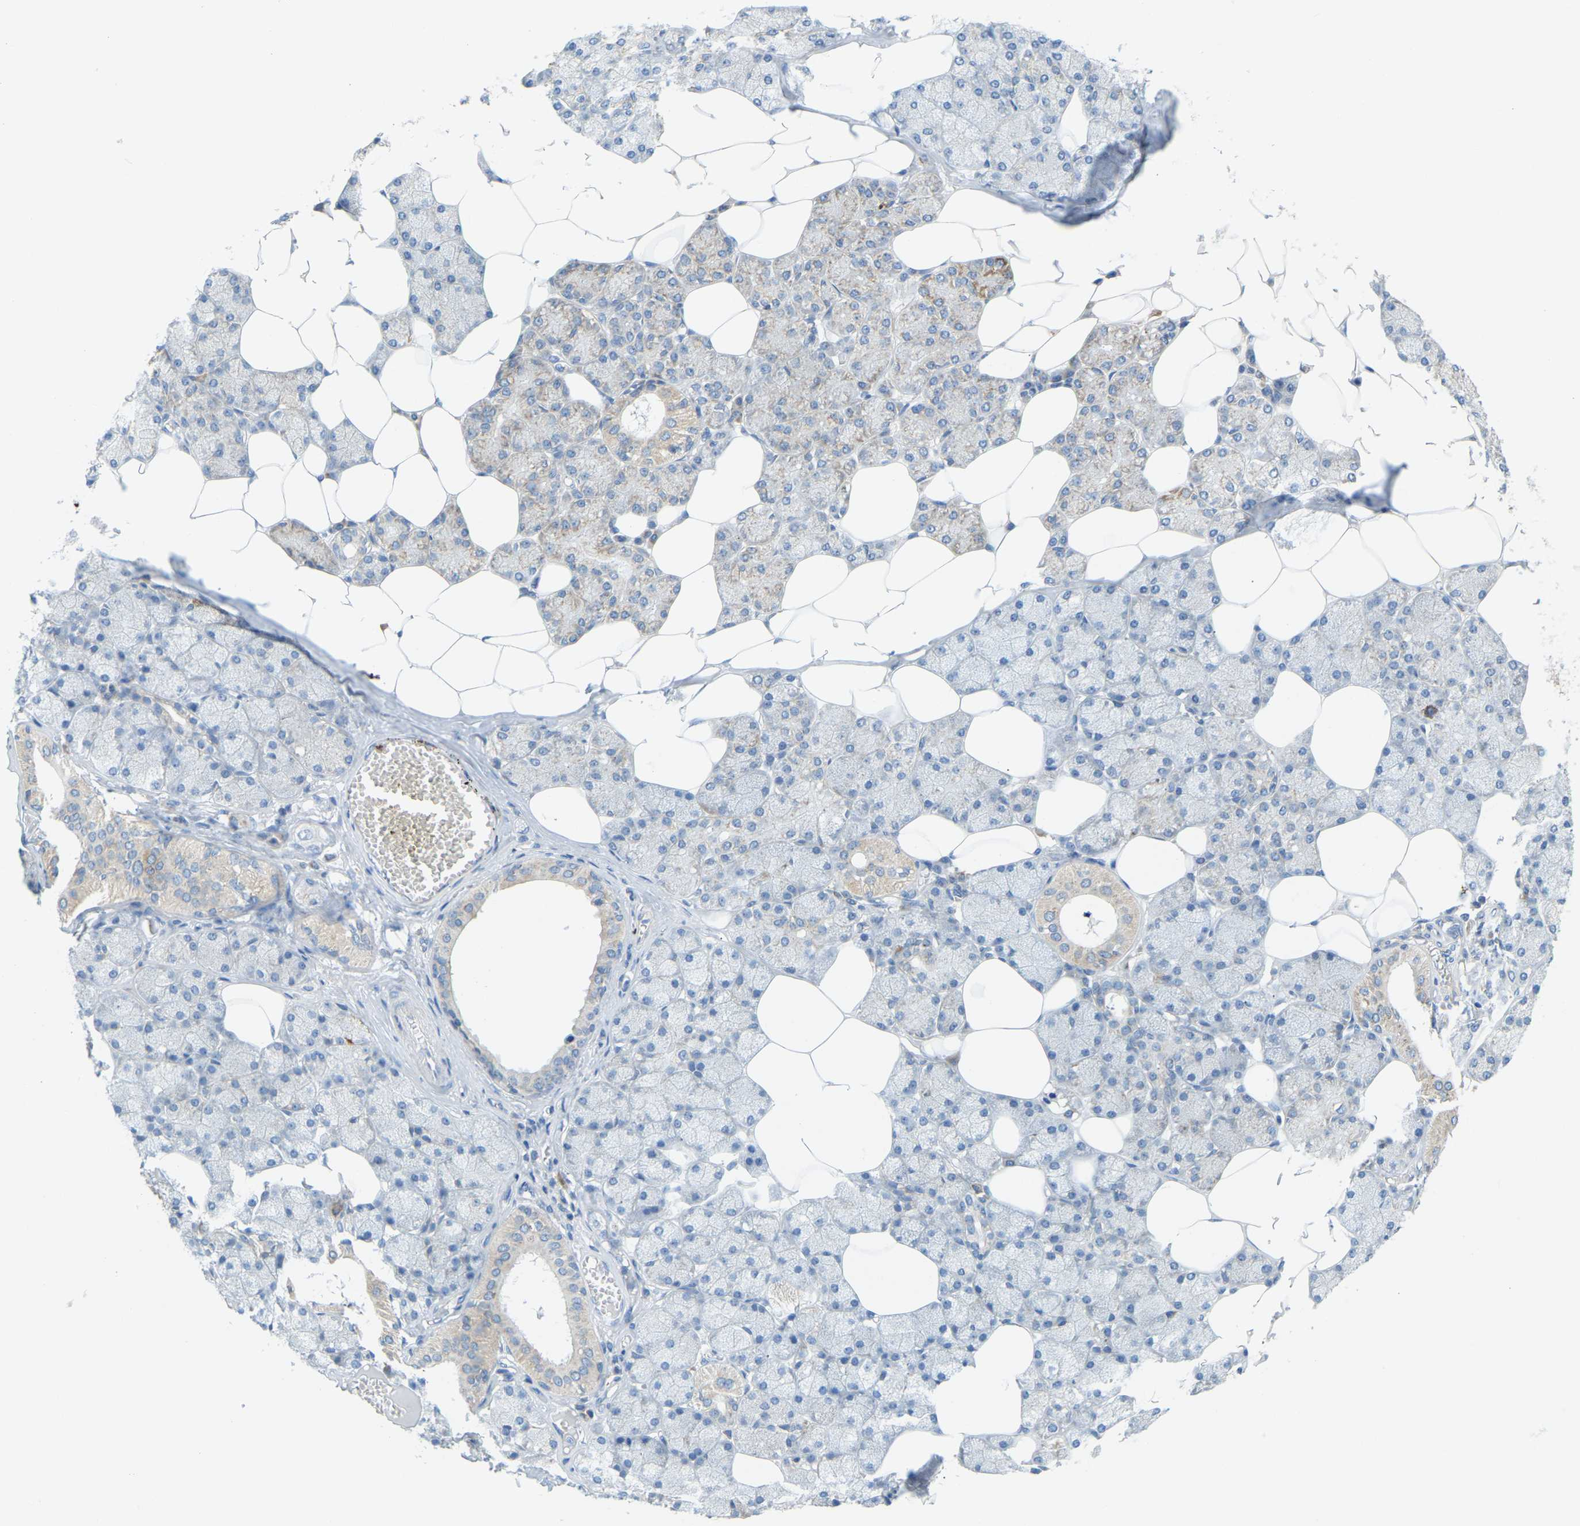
{"staining": {"intensity": "weak", "quantity": "<25%", "location": "cytoplasmic/membranous"}, "tissue": "salivary gland", "cell_type": "Glandular cells", "image_type": "normal", "snomed": [{"axis": "morphology", "description": "Normal tissue, NOS"}, {"axis": "topography", "description": "Salivary gland"}], "caption": "Immunohistochemistry micrograph of benign salivary gland: salivary gland stained with DAB exhibits no significant protein positivity in glandular cells.", "gene": "GDA", "patient": {"sex": "male", "age": 62}}